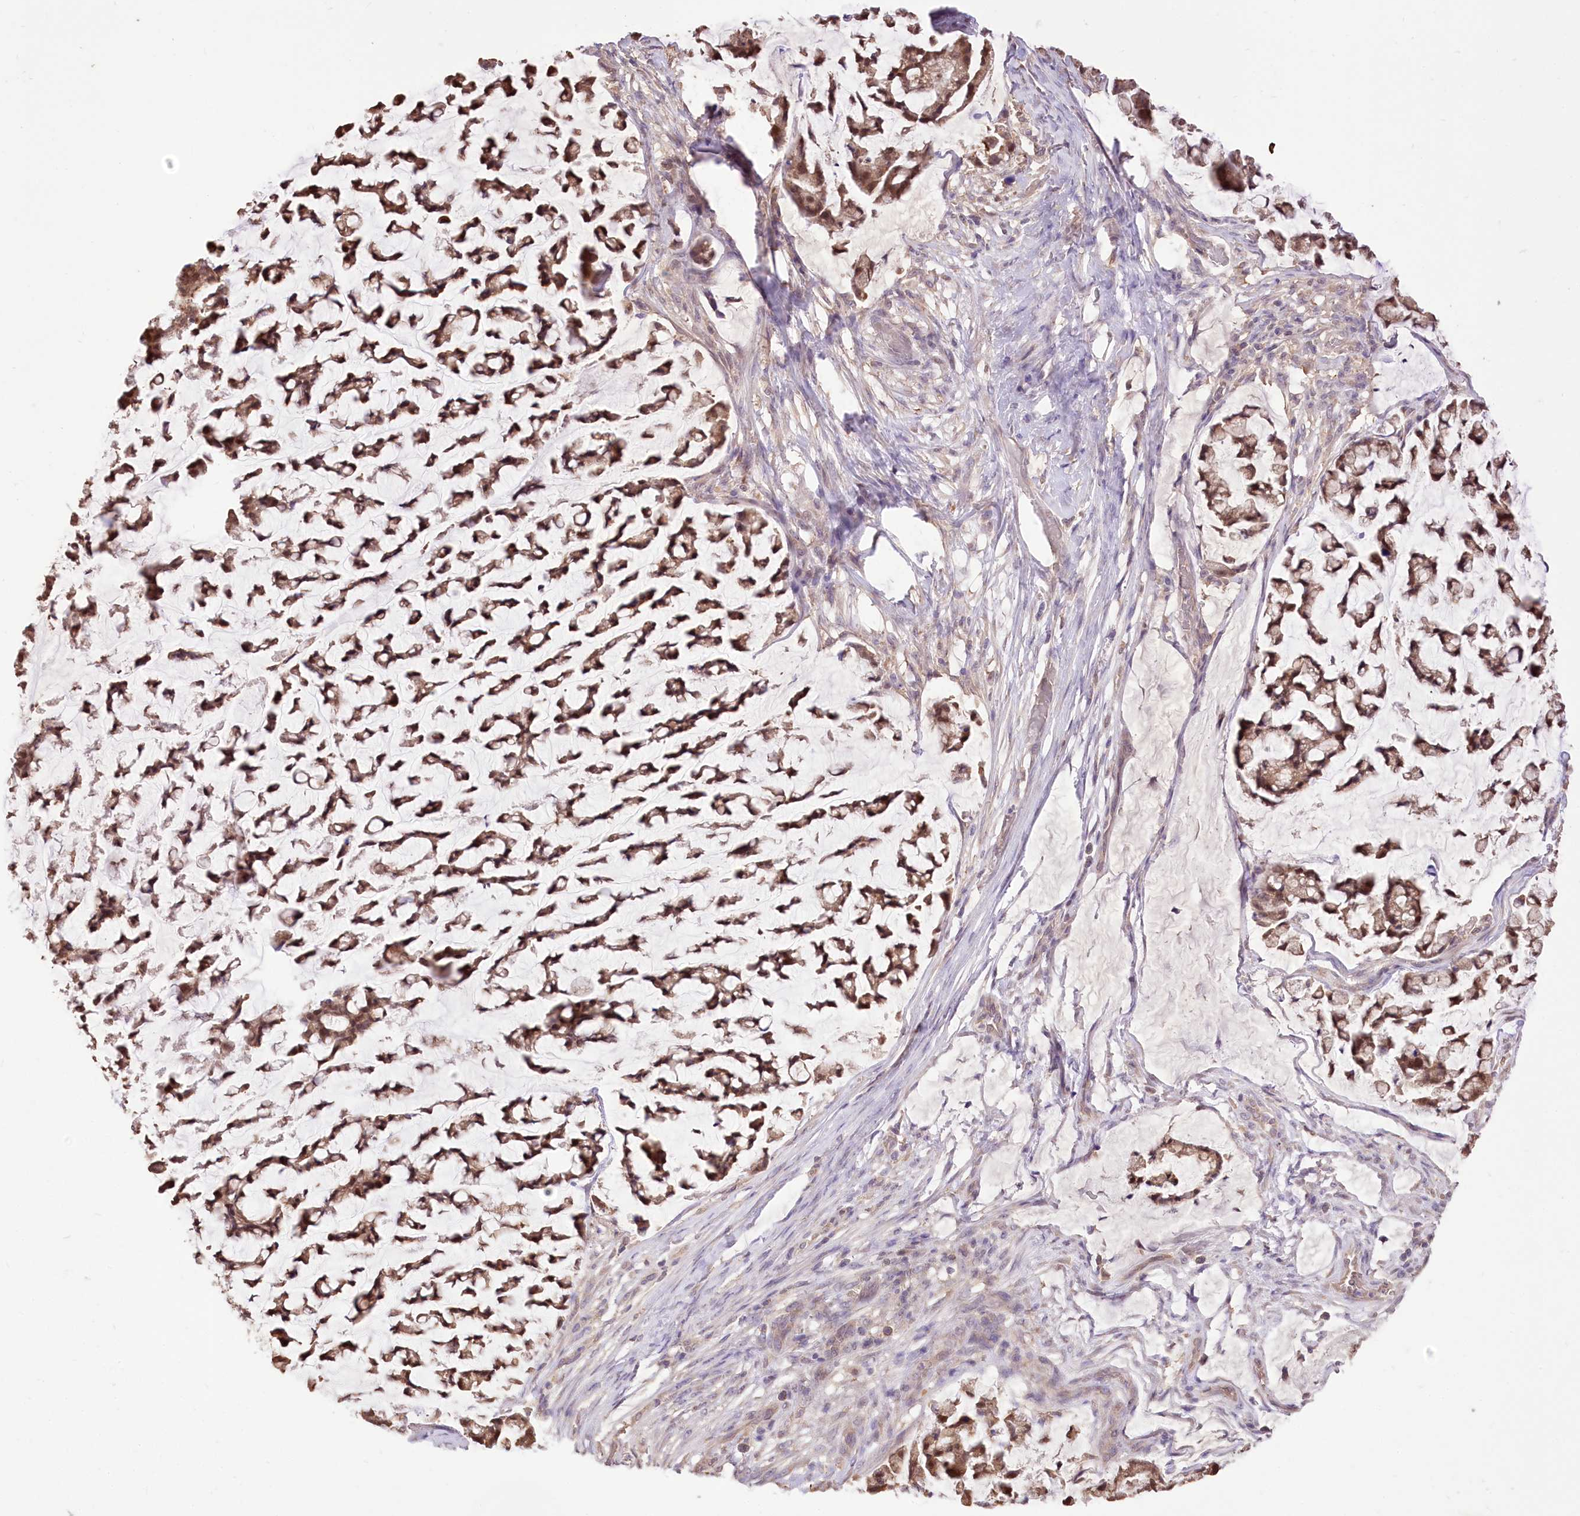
{"staining": {"intensity": "moderate", "quantity": ">75%", "location": "cytoplasmic/membranous"}, "tissue": "stomach cancer", "cell_type": "Tumor cells", "image_type": "cancer", "snomed": [{"axis": "morphology", "description": "Adenocarcinoma, NOS"}, {"axis": "topography", "description": "Stomach, lower"}], "caption": "Stomach cancer tissue reveals moderate cytoplasmic/membranous expression in about >75% of tumor cells, visualized by immunohistochemistry. The staining was performed using DAB, with brown indicating positive protein expression. Nuclei are stained blue with hematoxylin.", "gene": "R3HDM2", "patient": {"sex": "male", "age": 67}}